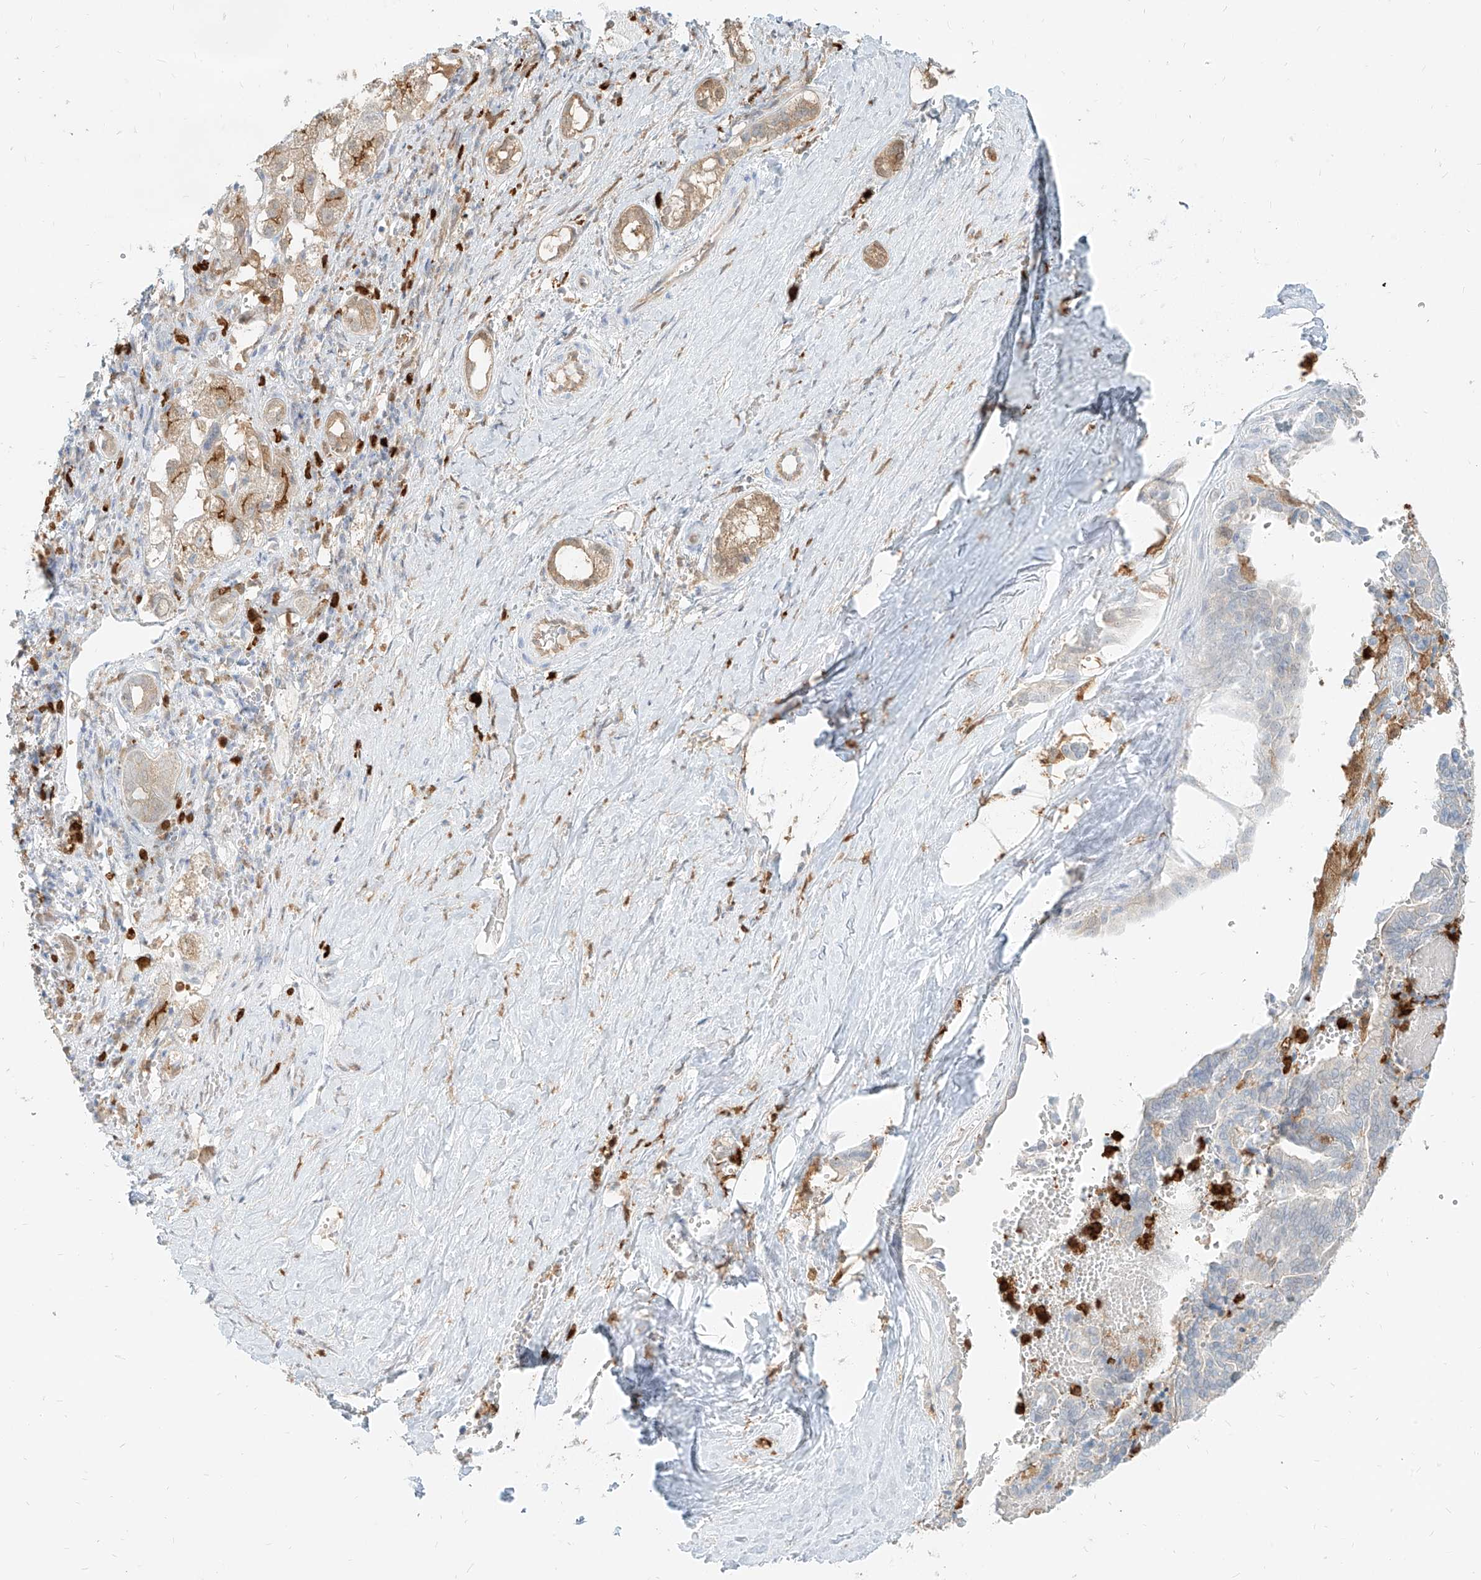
{"staining": {"intensity": "weak", "quantity": "25%-75%", "location": "cytoplasmic/membranous"}, "tissue": "liver cancer", "cell_type": "Tumor cells", "image_type": "cancer", "snomed": [{"axis": "morphology", "description": "Cholangiocarcinoma"}, {"axis": "topography", "description": "Liver"}], "caption": "Liver cancer stained with a brown dye exhibits weak cytoplasmic/membranous positive expression in approximately 25%-75% of tumor cells.", "gene": "PGD", "patient": {"sex": "female", "age": 75}}